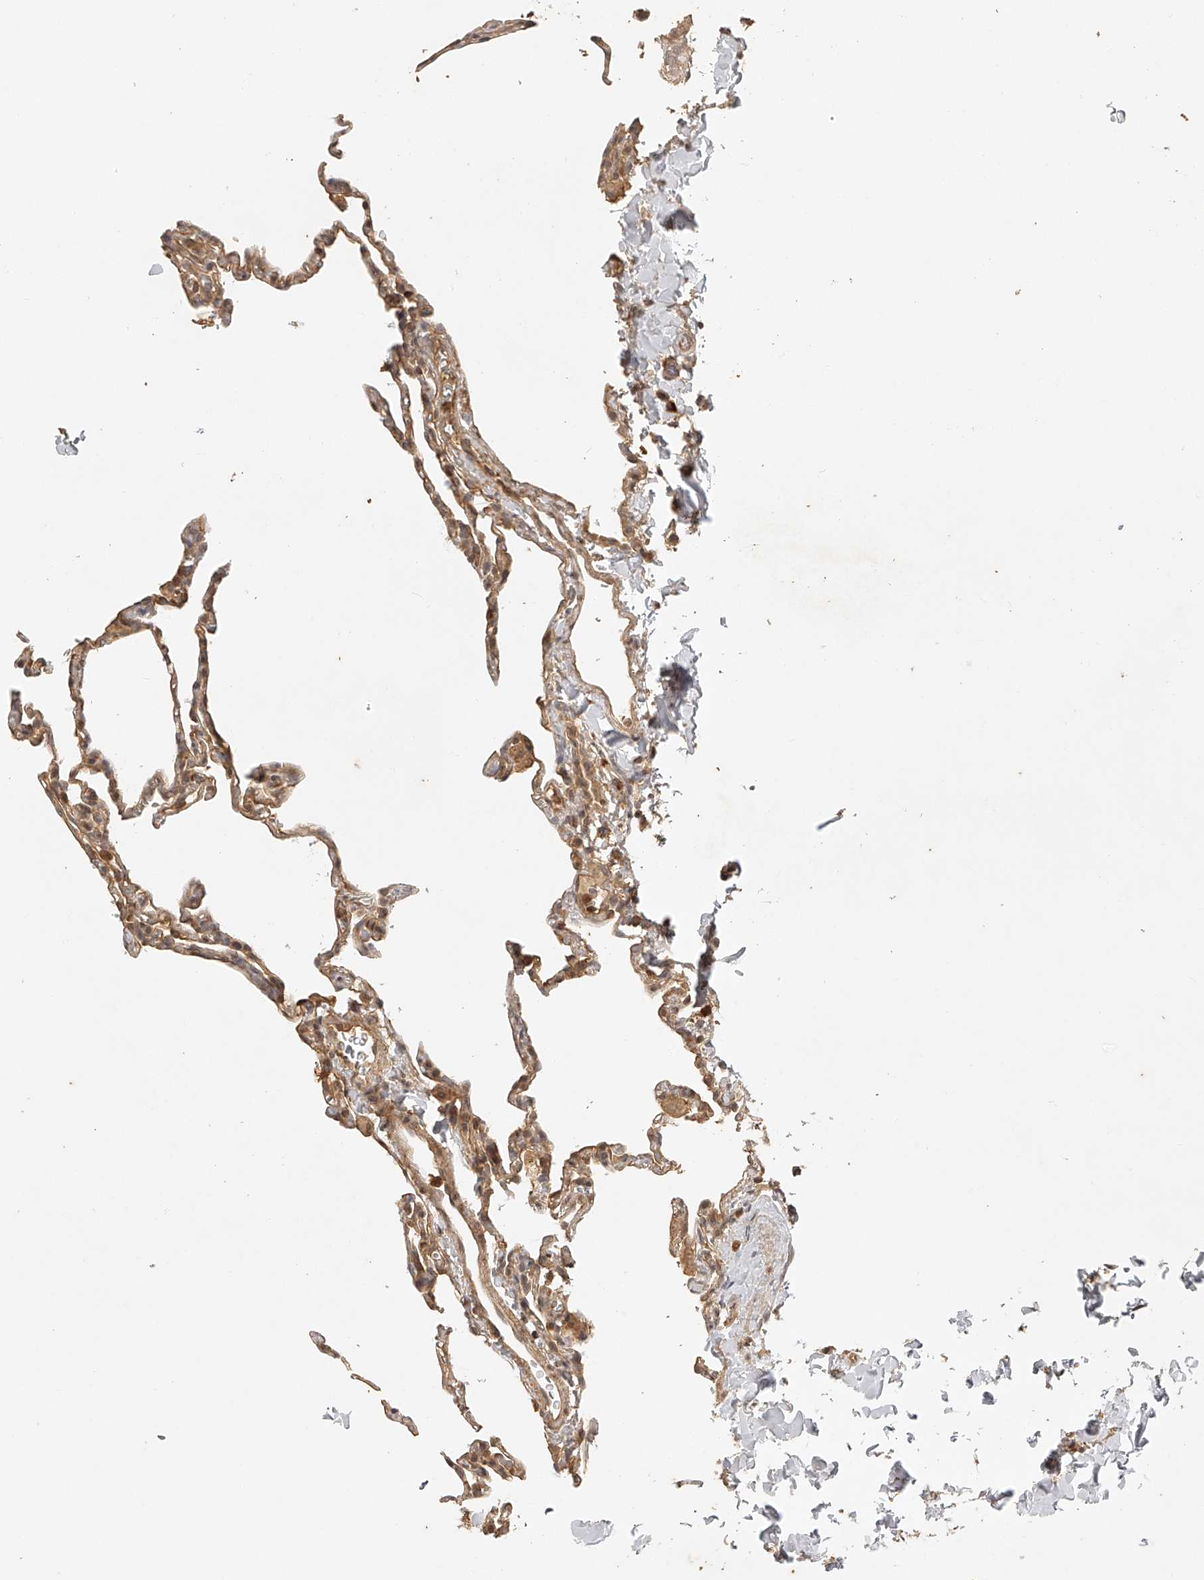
{"staining": {"intensity": "moderate", "quantity": ">75%", "location": "cytoplasmic/membranous"}, "tissue": "lung", "cell_type": "Alveolar cells", "image_type": "normal", "snomed": [{"axis": "morphology", "description": "Normal tissue, NOS"}, {"axis": "topography", "description": "Lung"}], "caption": "Alveolar cells exhibit moderate cytoplasmic/membranous positivity in approximately >75% of cells in unremarkable lung.", "gene": "BCL2L11", "patient": {"sex": "male", "age": 20}}